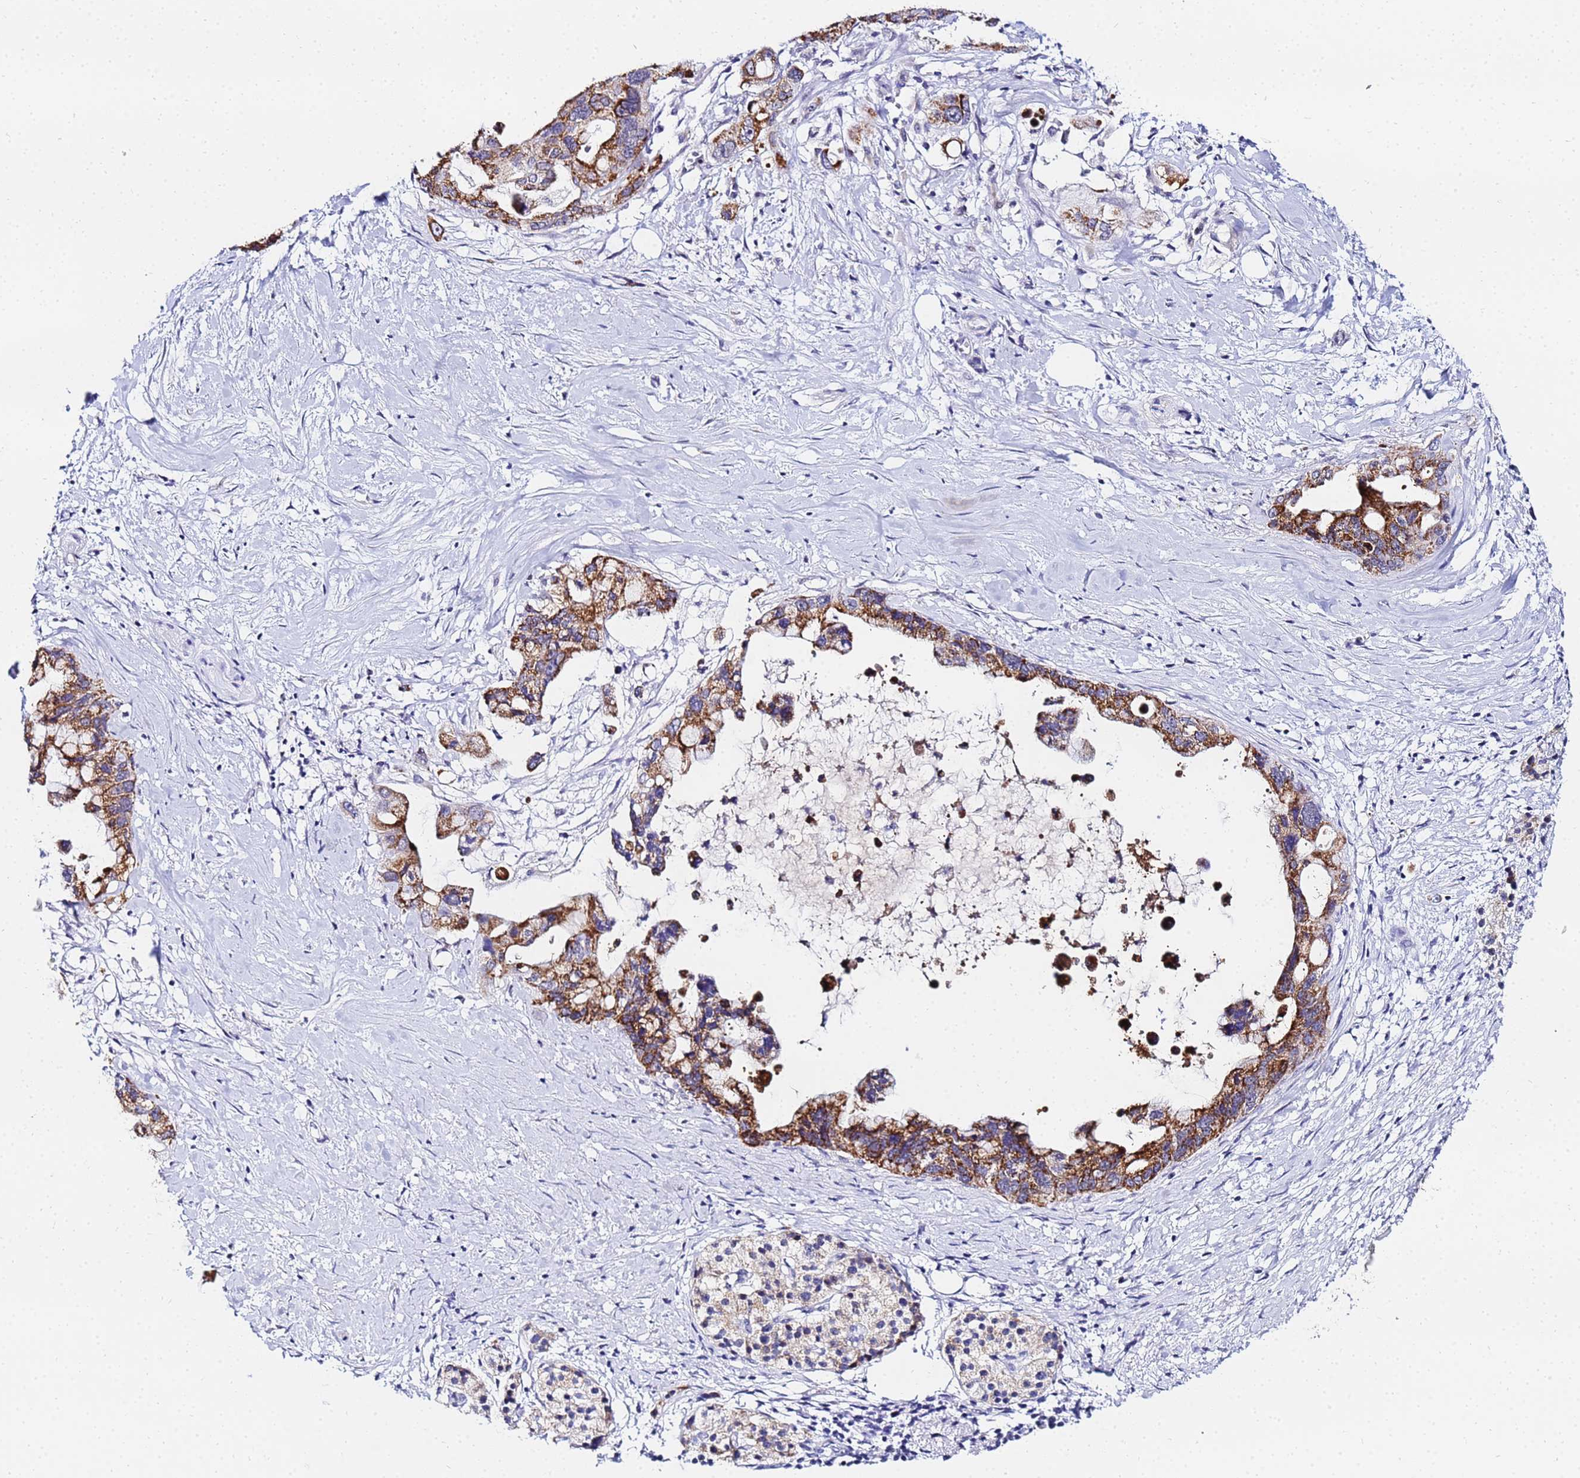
{"staining": {"intensity": "moderate", "quantity": ">75%", "location": "cytoplasmic/membranous"}, "tissue": "pancreatic cancer", "cell_type": "Tumor cells", "image_type": "cancer", "snomed": [{"axis": "morphology", "description": "Adenocarcinoma, NOS"}, {"axis": "topography", "description": "Pancreas"}], "caption": "A medium amount of moderate cytoplasmic/membranous expression is identified in approximately >75% of tumor cells in adenocarcinoma (pancreatic) tissue.", "gene": "CKMT1A", "patient": {"sex": "female", "age": 83}}